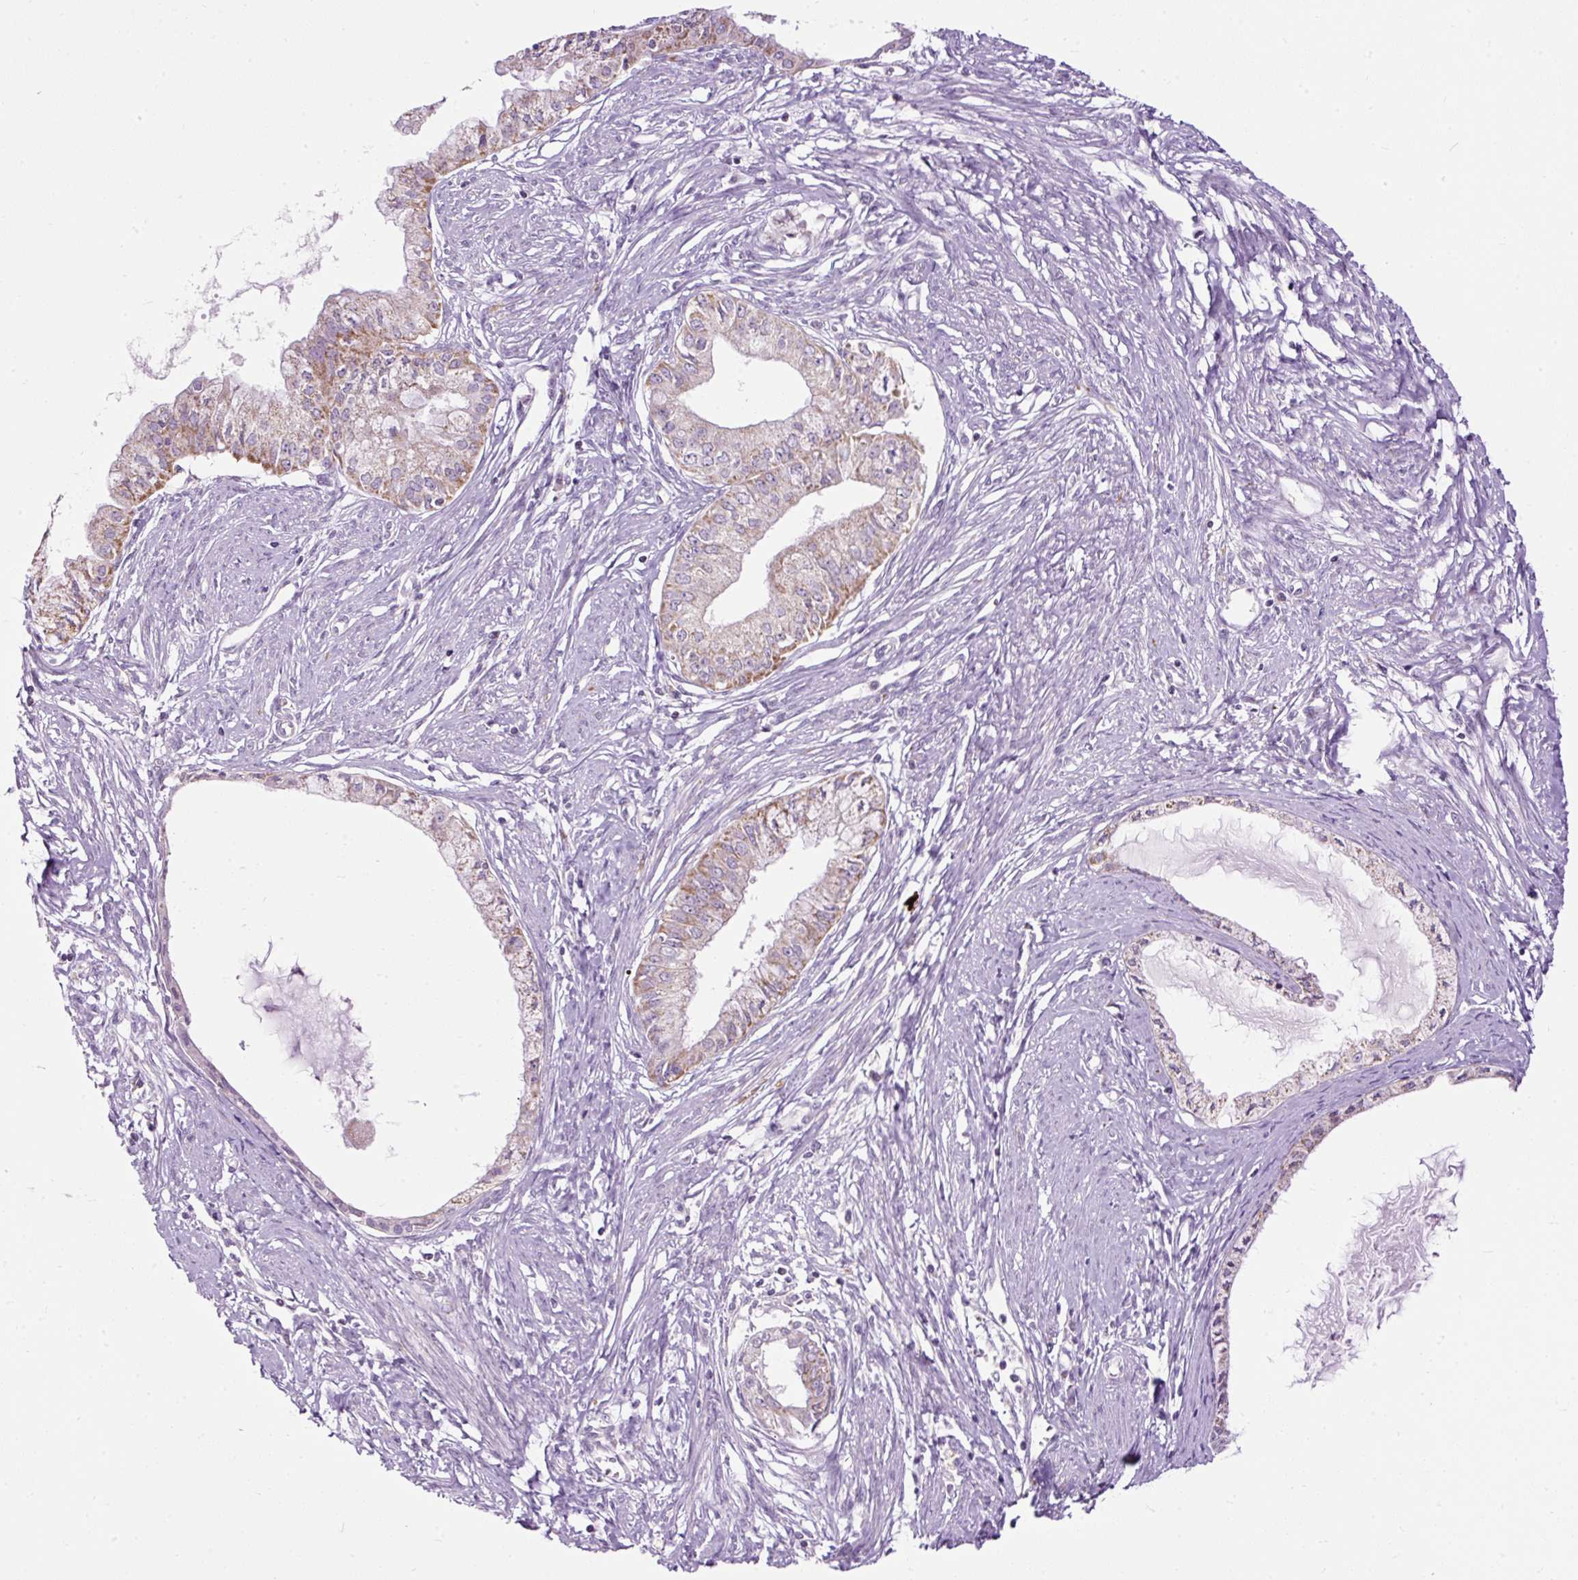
{"staining": {"intensity": "moderate", "quantity": "25%-75%", "location": "cytoplasmic/membranous"}, "tissue": "endometrial cancer", "cell_type": "Tumor cells", "image_type": "cancer", "snomed": [{"axis": "morphology", "description": "Adenocarcinoma, NOS"}, {"axis": "topography", "description": "Endometrium"}], "caption": "Tumor cells show moderate cytoplasmic/membranous expression in approximately 25%-75% of cells in adenocarcinoma (endometrial).", "gene": "FMC1", "patient": {"sex": "female", "age": 76}}